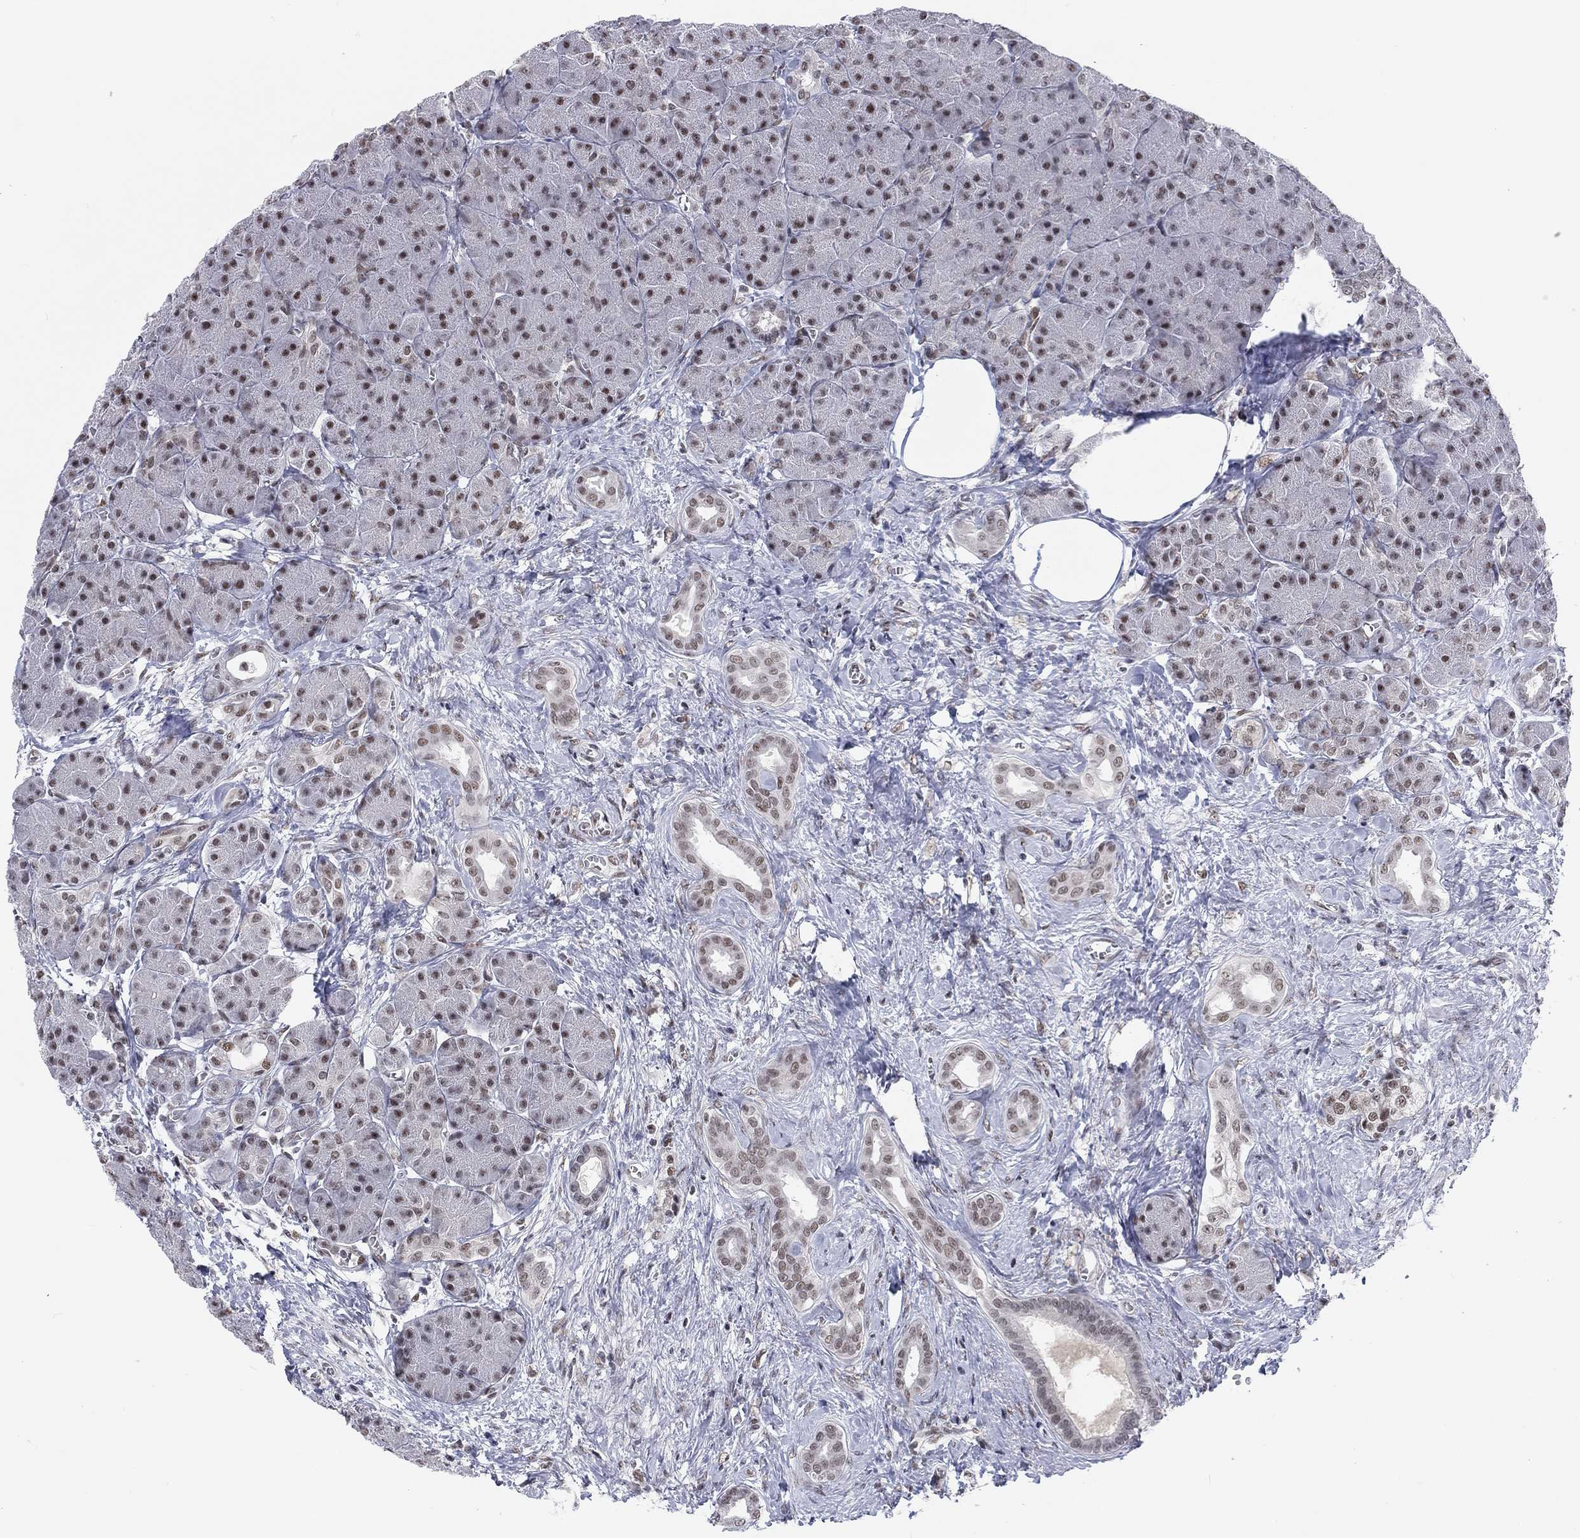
{"staining": {"intensity": "strong", "quantity": "25%-75%", "location": "nuclear"}, "tissue": "pancreas", "cell_type": "Exocrine glandular cells", "image_type": "normal", "snomed": [{"axis": "morphology", "description": "Normal tissue, NOS"}, {"axis": "topography", "description": "Pancreas"}], "caption": "Normal pancreas displays strong nuclear staining in approximately 25%-75% of exocrine glandular cells, visualized by immunohistochemistry.", "gene": "FYTTD1", "patient": {"sex": "male", "age": 61}}